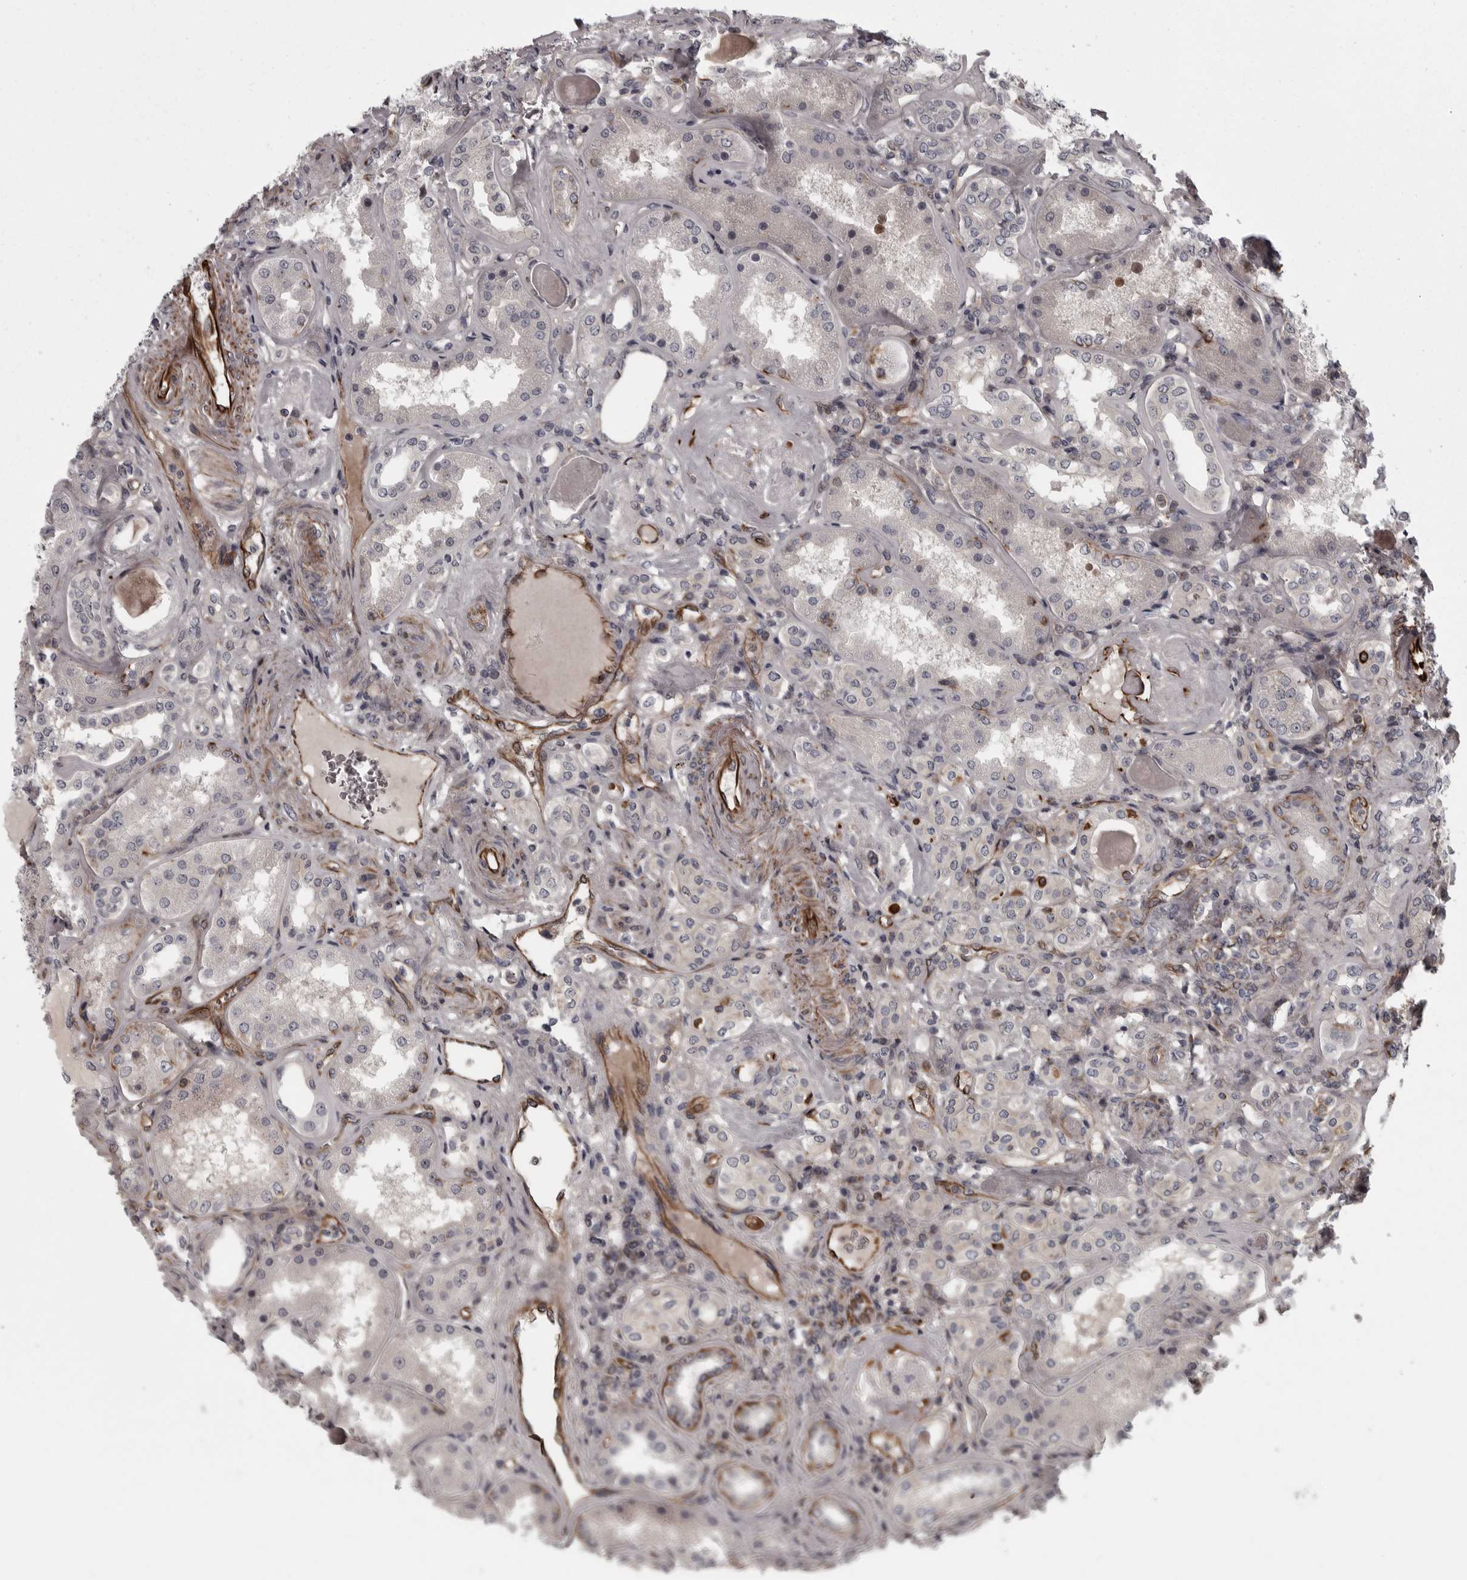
{"staining": {"intensity": "strong", "quantity": "25%-75%", "location": "cytoplasmic/membranous"}, "tissue": "kidney", "cell_type": "Cells in glomeruli", "image_type": "normal", "snomed": [{"axis": "morphology", "description": "Normal tissue, NOS"}, {"axis": "topography", "description": "Kidney"}], "caption": "Cells in glomeruli reveal strong cytoplasmic/membranous positivity in approximately 25%-75% of cells in normal kidney.", "gene": "FAAP100", "patient": {"sex": "female", "age": 56}}